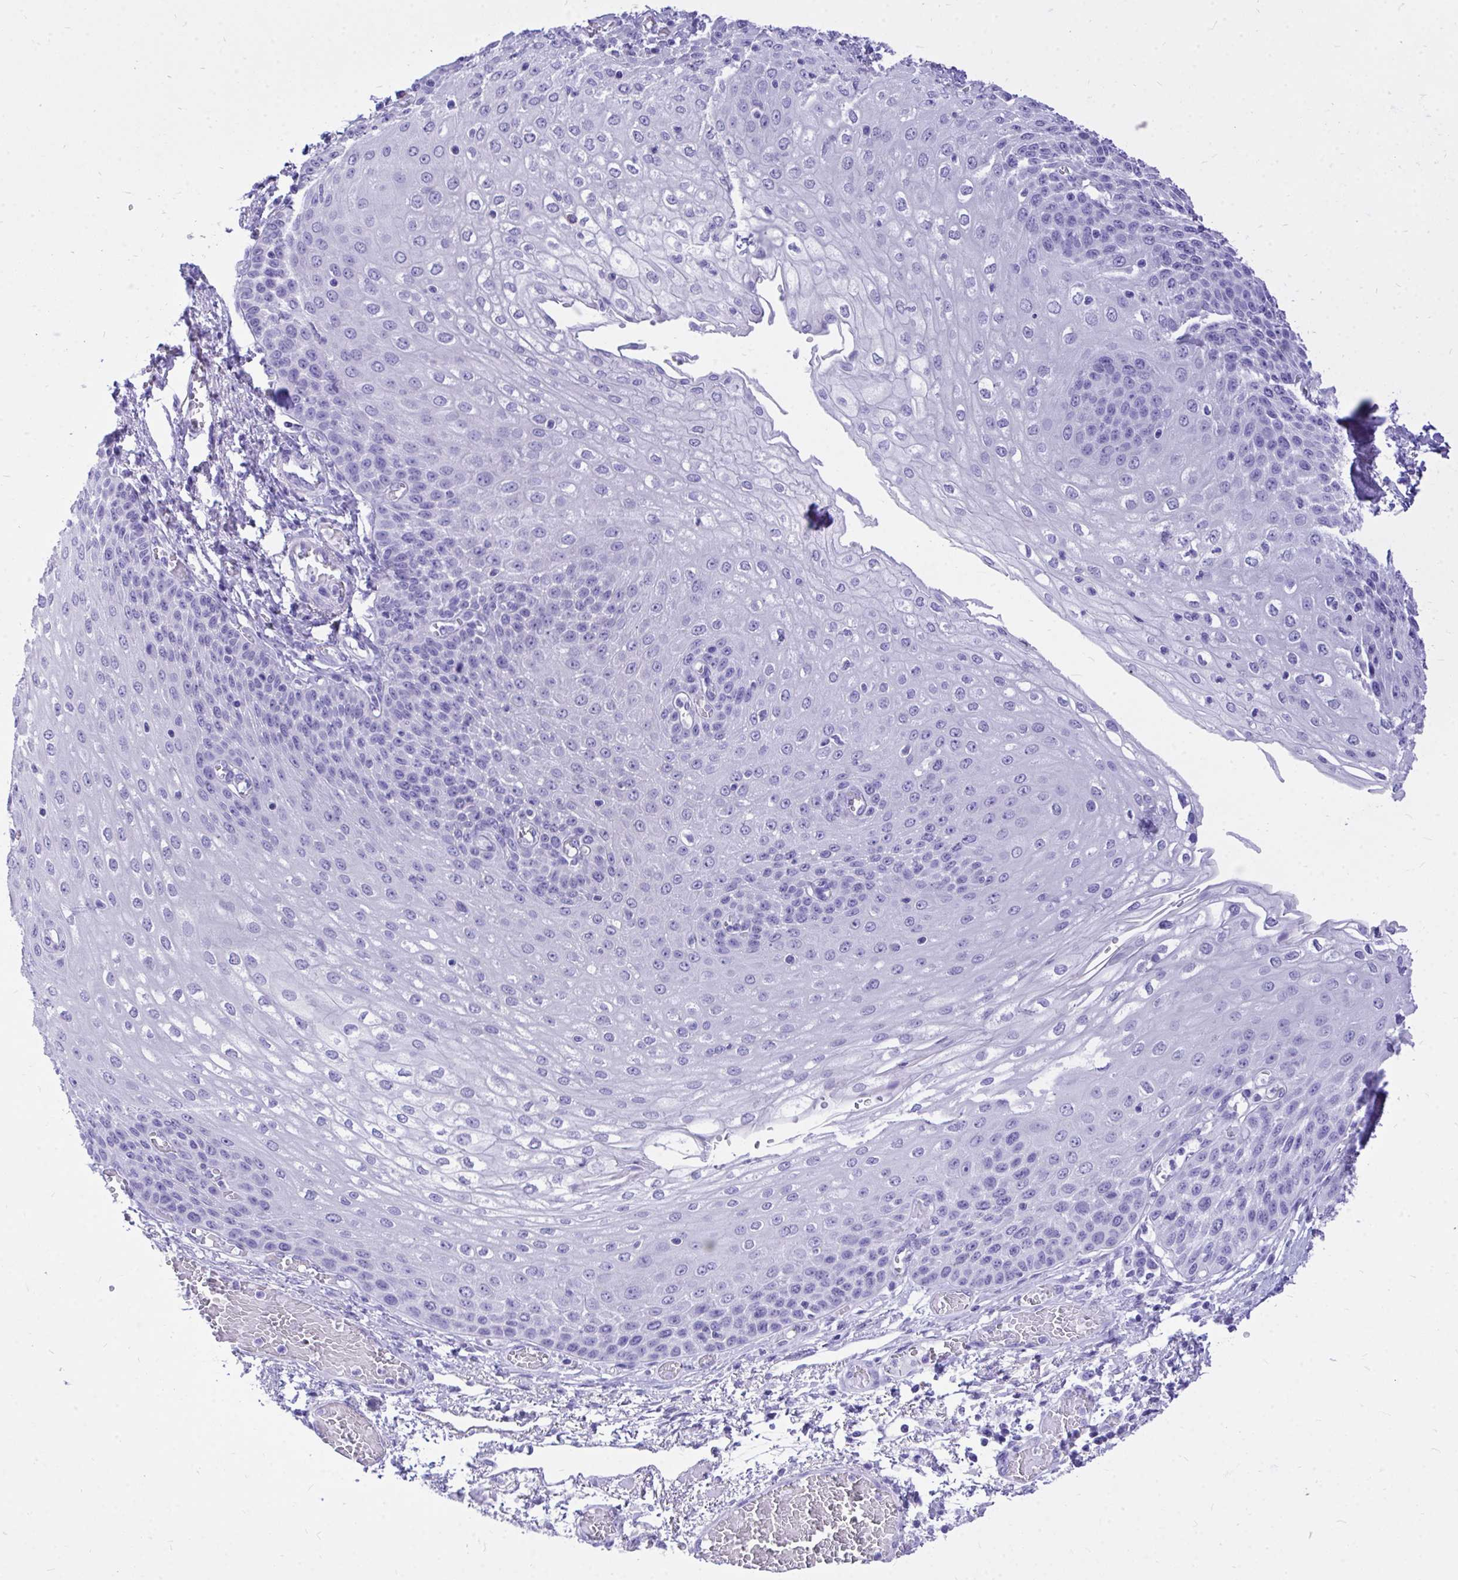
{"staining": {"intensity": "negative", "quantity": "none", "location": "none"}, "tissue": "esophagus", "cell_type": "Squamous epithelial cells", "image_type": "normal", "snomed": [{"axis": "morphology", "description": "Normal tissue, NOS"}, {"axis": "morphology", "description": "Adenocarcinoma, NOS"}, {"axis": "topography", "description": "Esophagus"}], "caption": "Protein analysis of normal esophagus exhibits no significant positivity in squamous epithelial cells. (Stains: DAB immunohistochemistry (IHC) with hematoxylin counter stain, Microscopy: brightfield microscopy at high magnification).", "gene": "MON1A", "patient": {"sex": "male", "age": 81}}